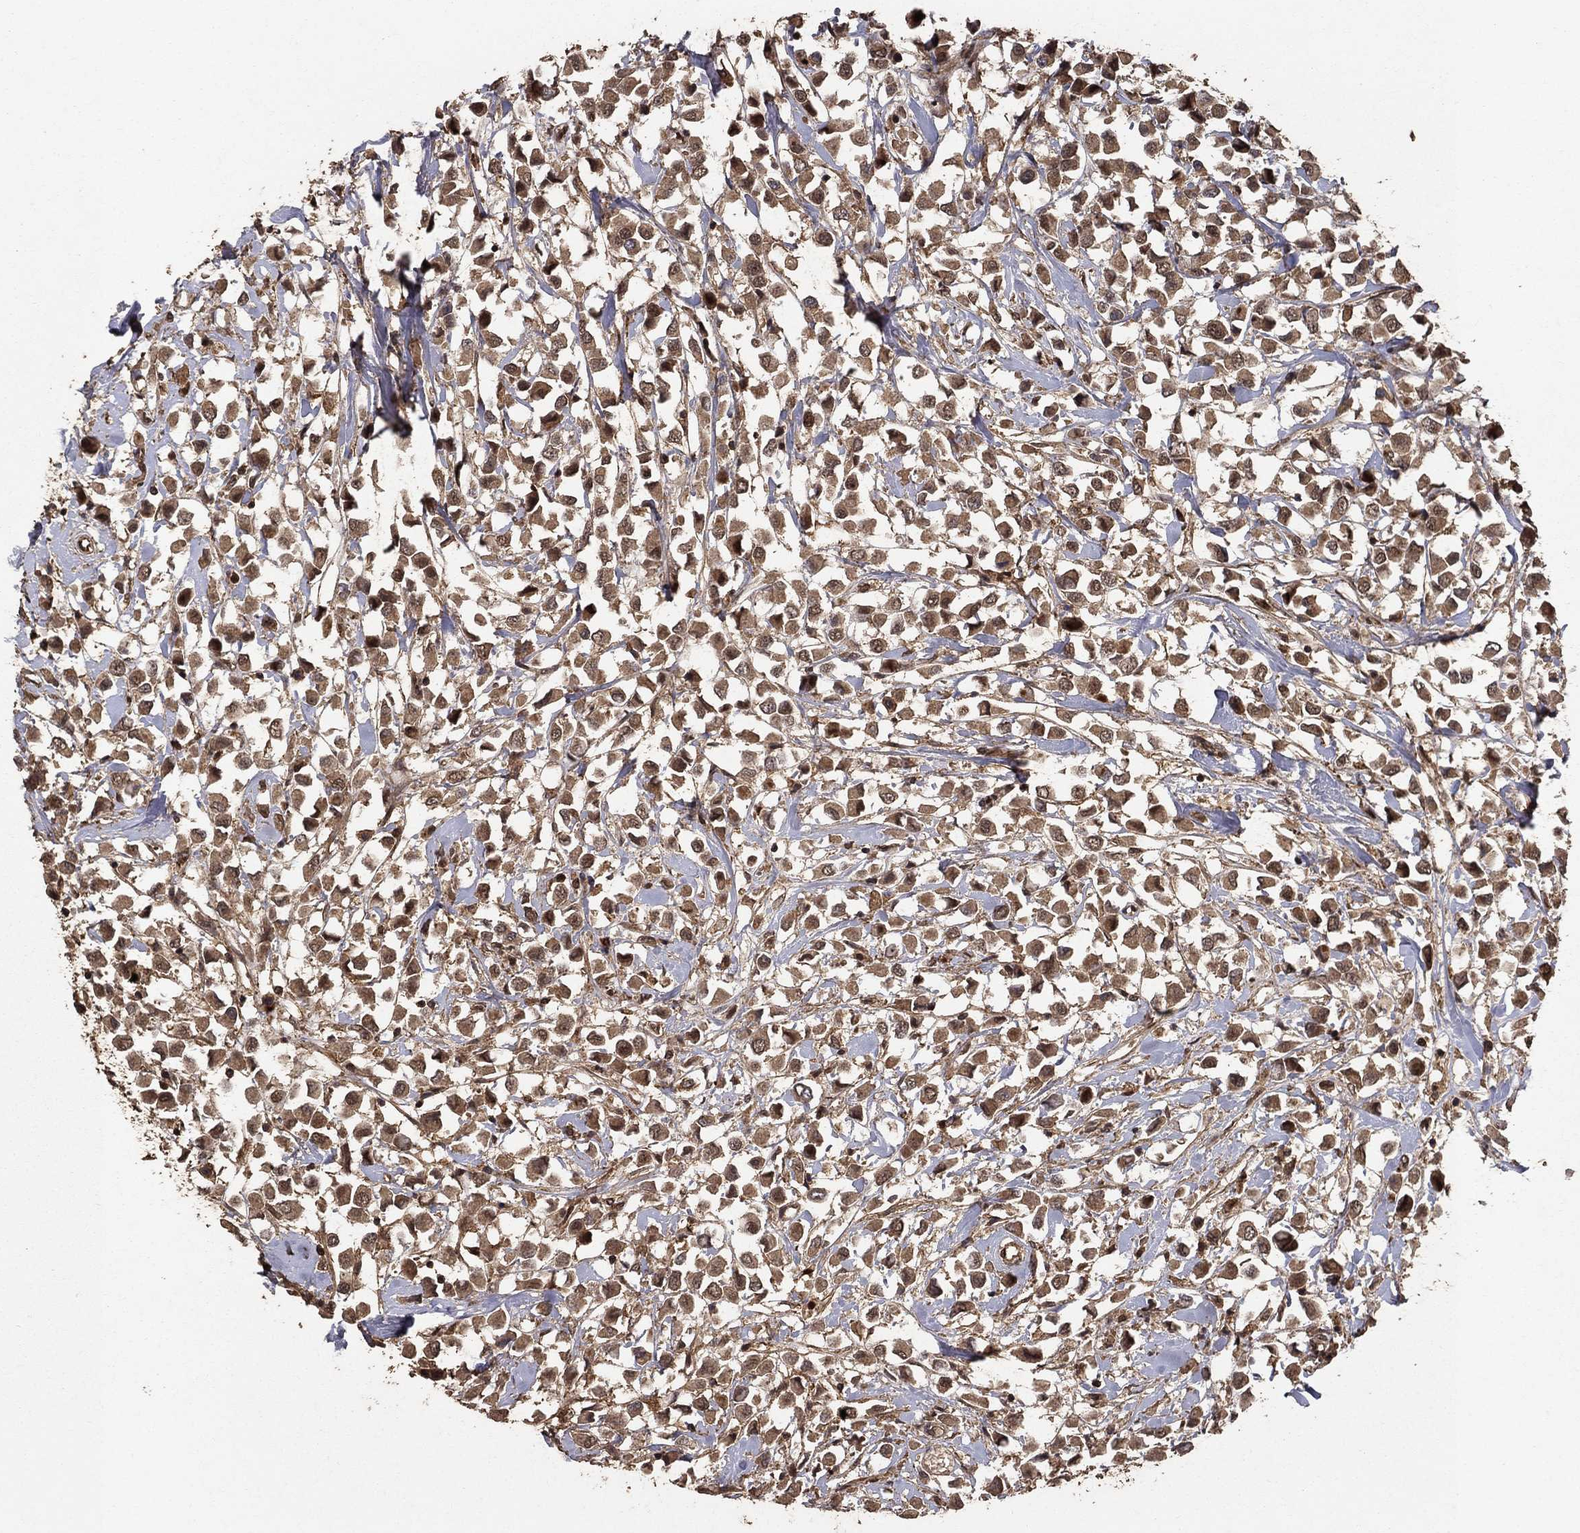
{"staining": {"intensity": "moderate", "quantity": ">75%", "location": "cytoplasmic/membranous"}, "tissue": "breast cancer", "cell_type": "Tumor cells", "image_type": "cancer", "snomed": [{"axis": "morphology", "description": "Duct carcinoma"}, {"axis": "topography", "description": "Breast"}], "caption": "A photomicrograph of breast cancer stained for a protein exhibits moderate cytoplasmic/membranous brown staining in tumor cells.", "gene": "PRDM1", "patient": {"sex": "female", "age": 61}}